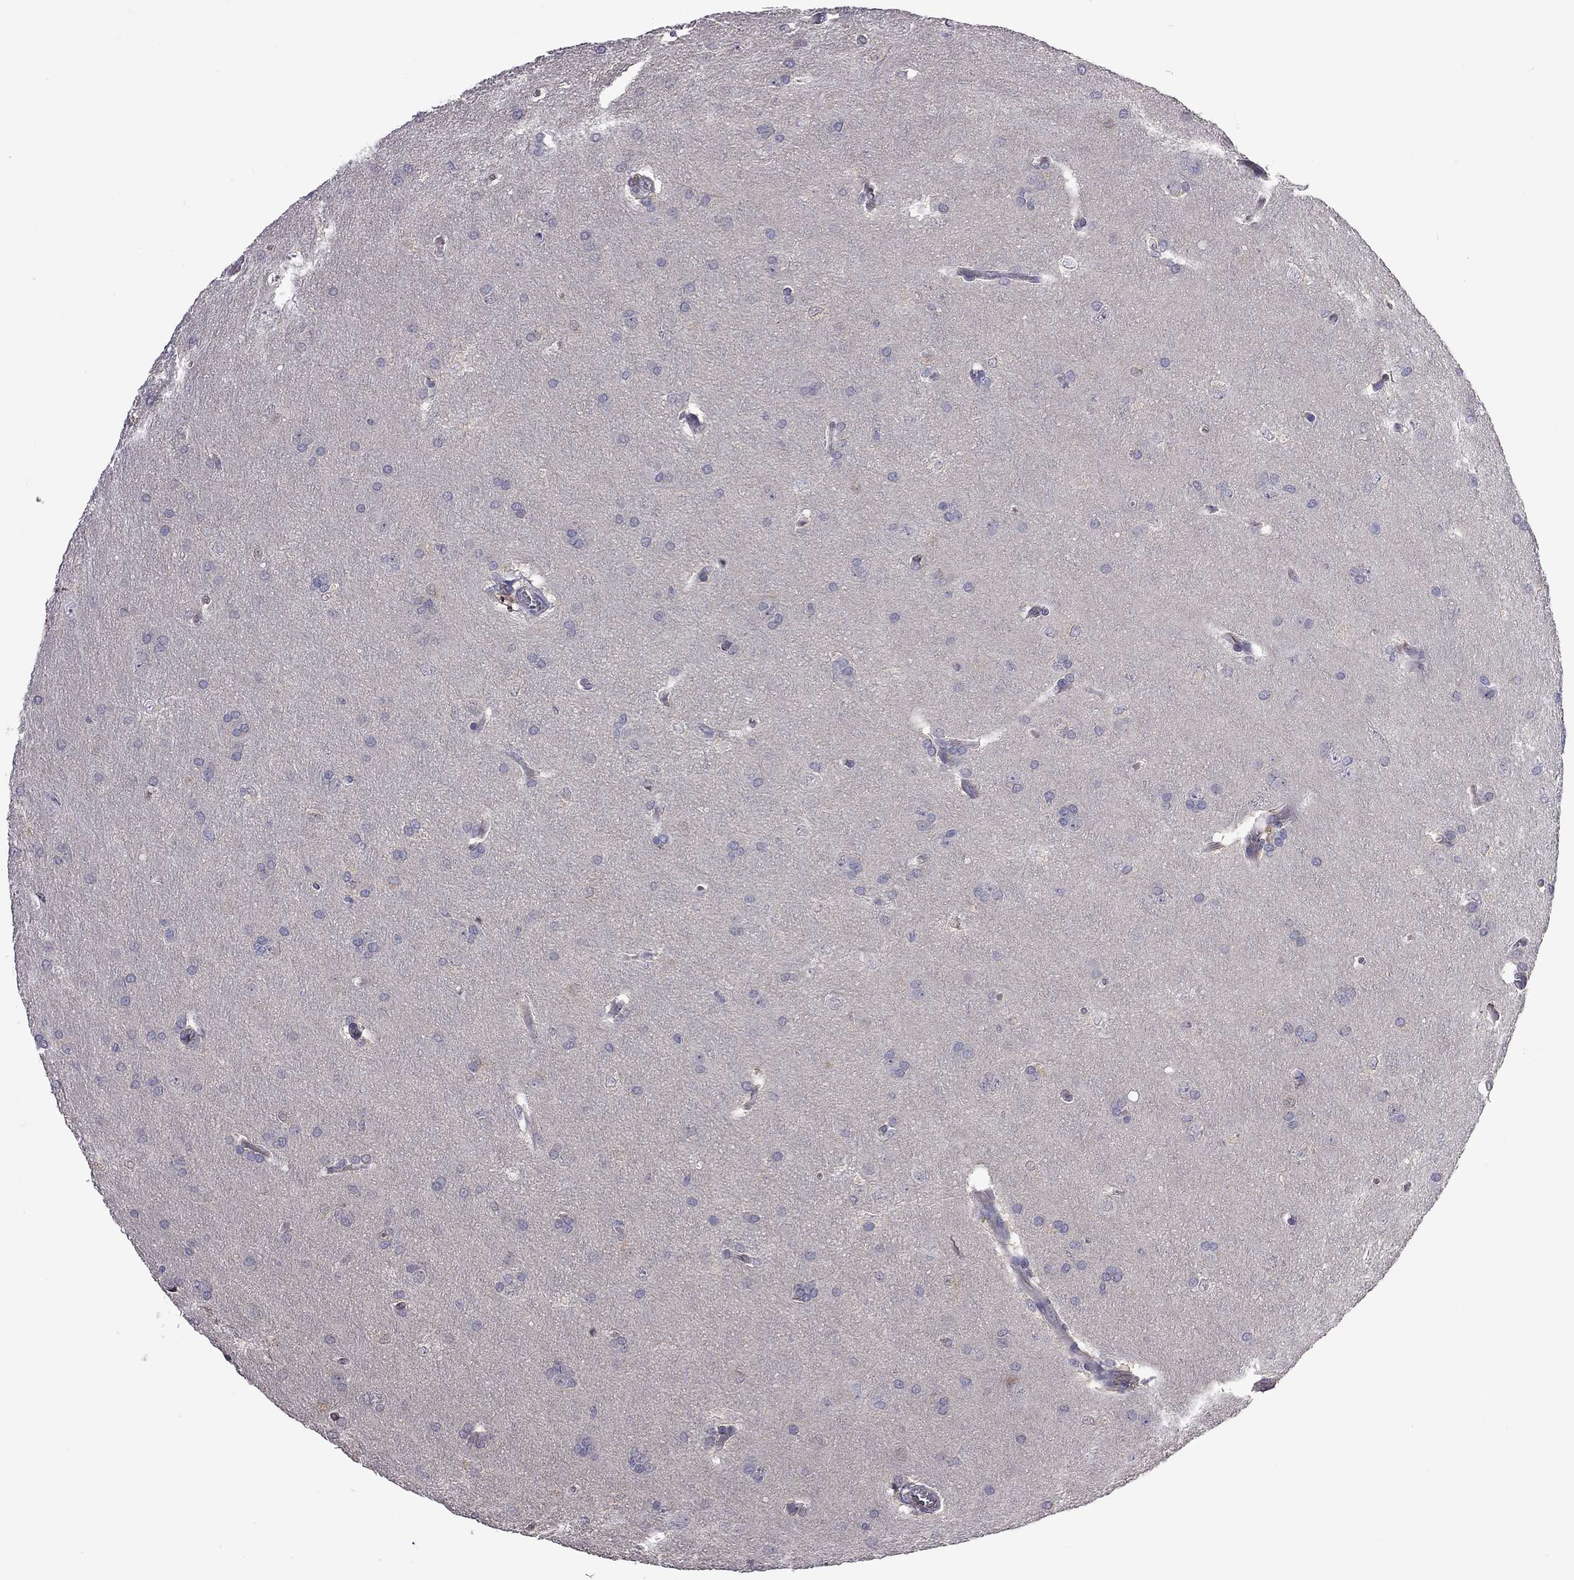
{"staining": {"intensity": "negative", "quantity": "none", "location": "none"}, "tissue": "glioma", "cell_type": "Tumor cells", "image_type": "cancer", "snomed": [{"axis": "morphology", "description": "Glioma, malignant, Low grade"}, {"axis": "topography", "description": "Brain"}], "caption": "Malignant low-grade glioma was stained to show a protein in brown. There is no significant positivity in tumor cells.", "gene": "FEZ1", "patient": {"sex": "female", "age": 32}}